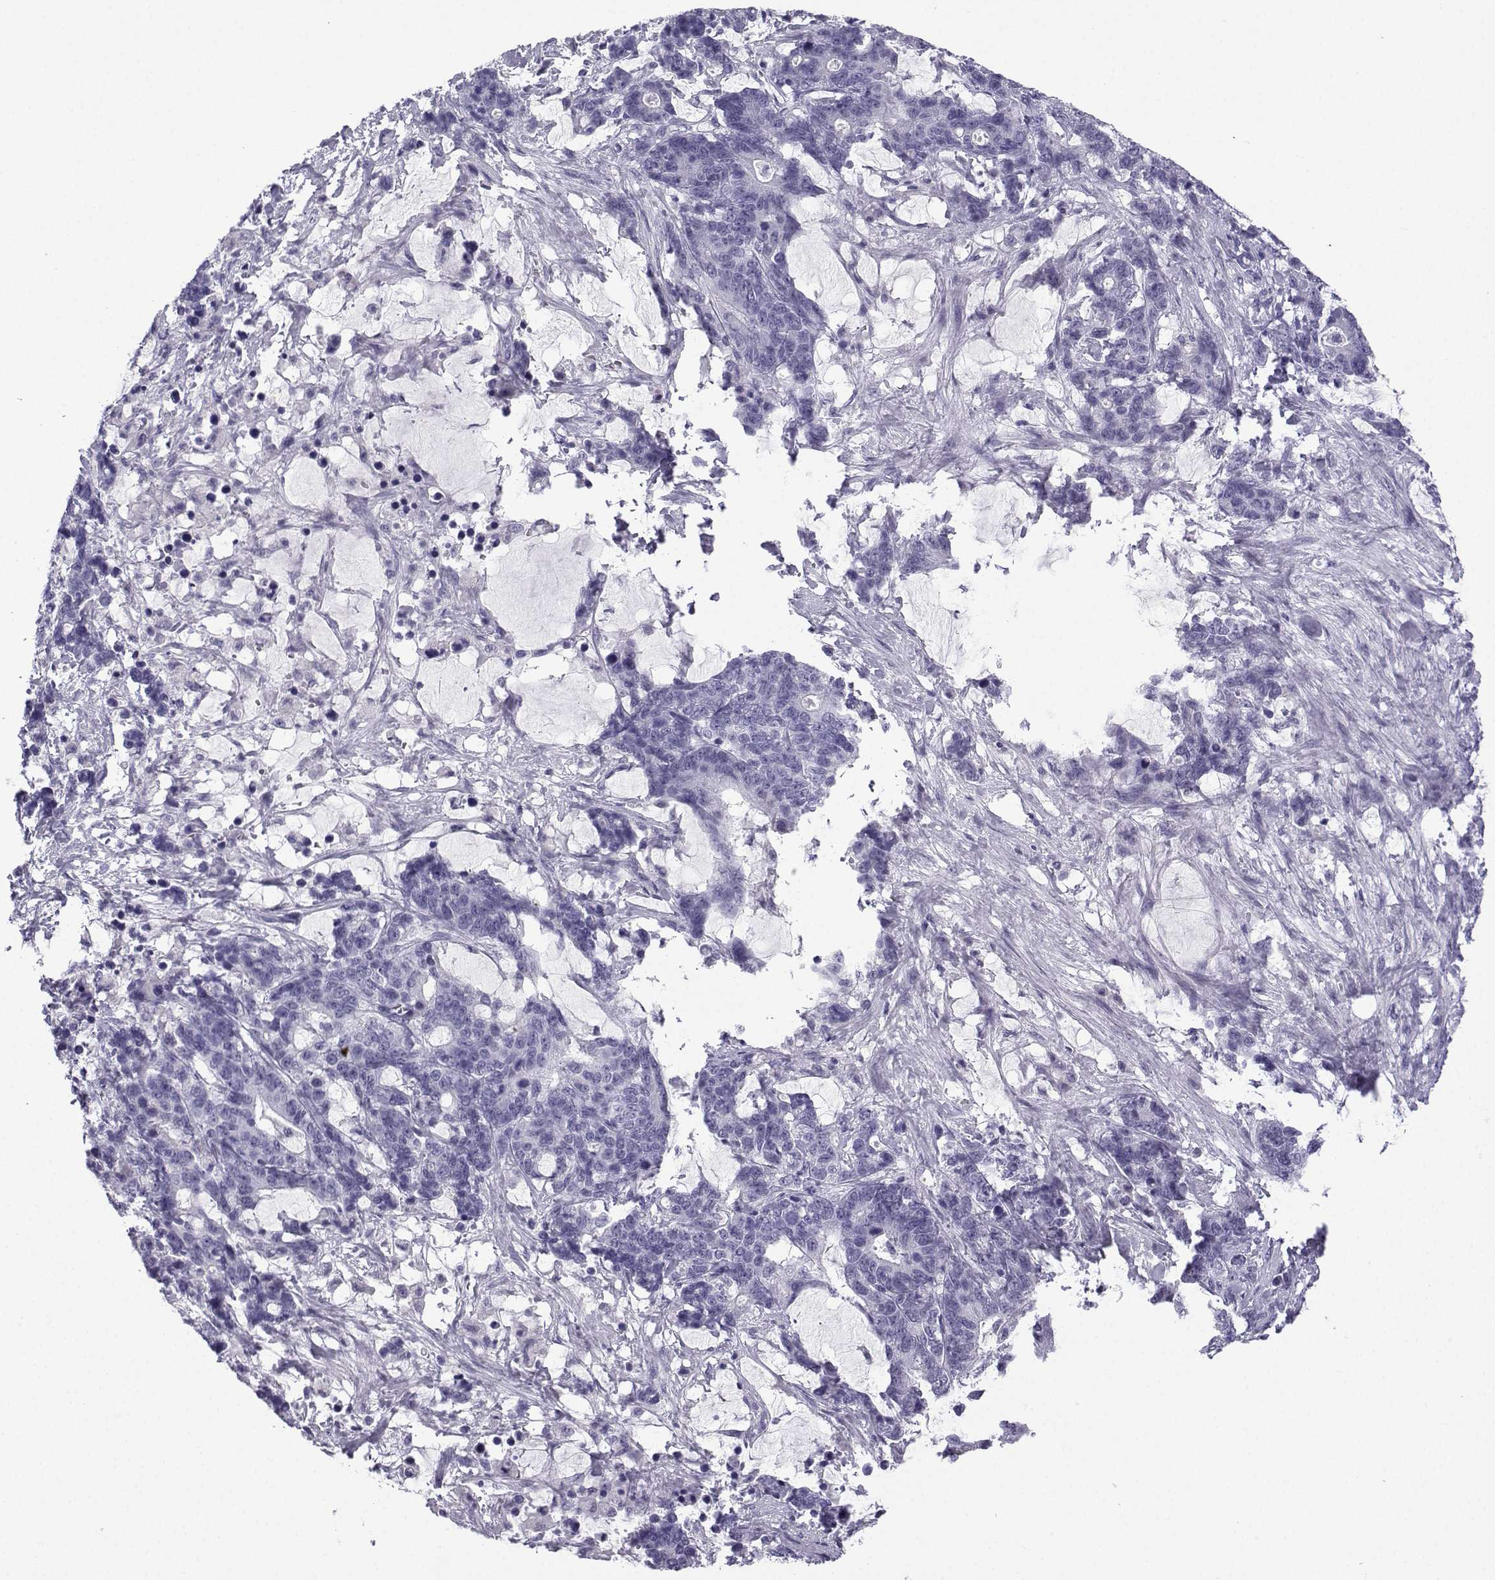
{"staining": {"intensity": "negative", "quantity": "none", "location": "none"}, "tissue": "stomach cancer", "cell_type": "Tumor cells", "image_type": "cancer", "snomed": [{"axis": "morphology", "description": "Normal tissue, NOS"}, {"axis": "morphology", "description": "Adenocarcinoma, NOS"}, {"axis": "topography", "description": "Stomach"}], "caption": "Immunohistochemical staining of human stomach cancer displays no significant staining in tumor cells.", "gene": "MRGBP", "patient": {"sex": "female", "age": 64}}